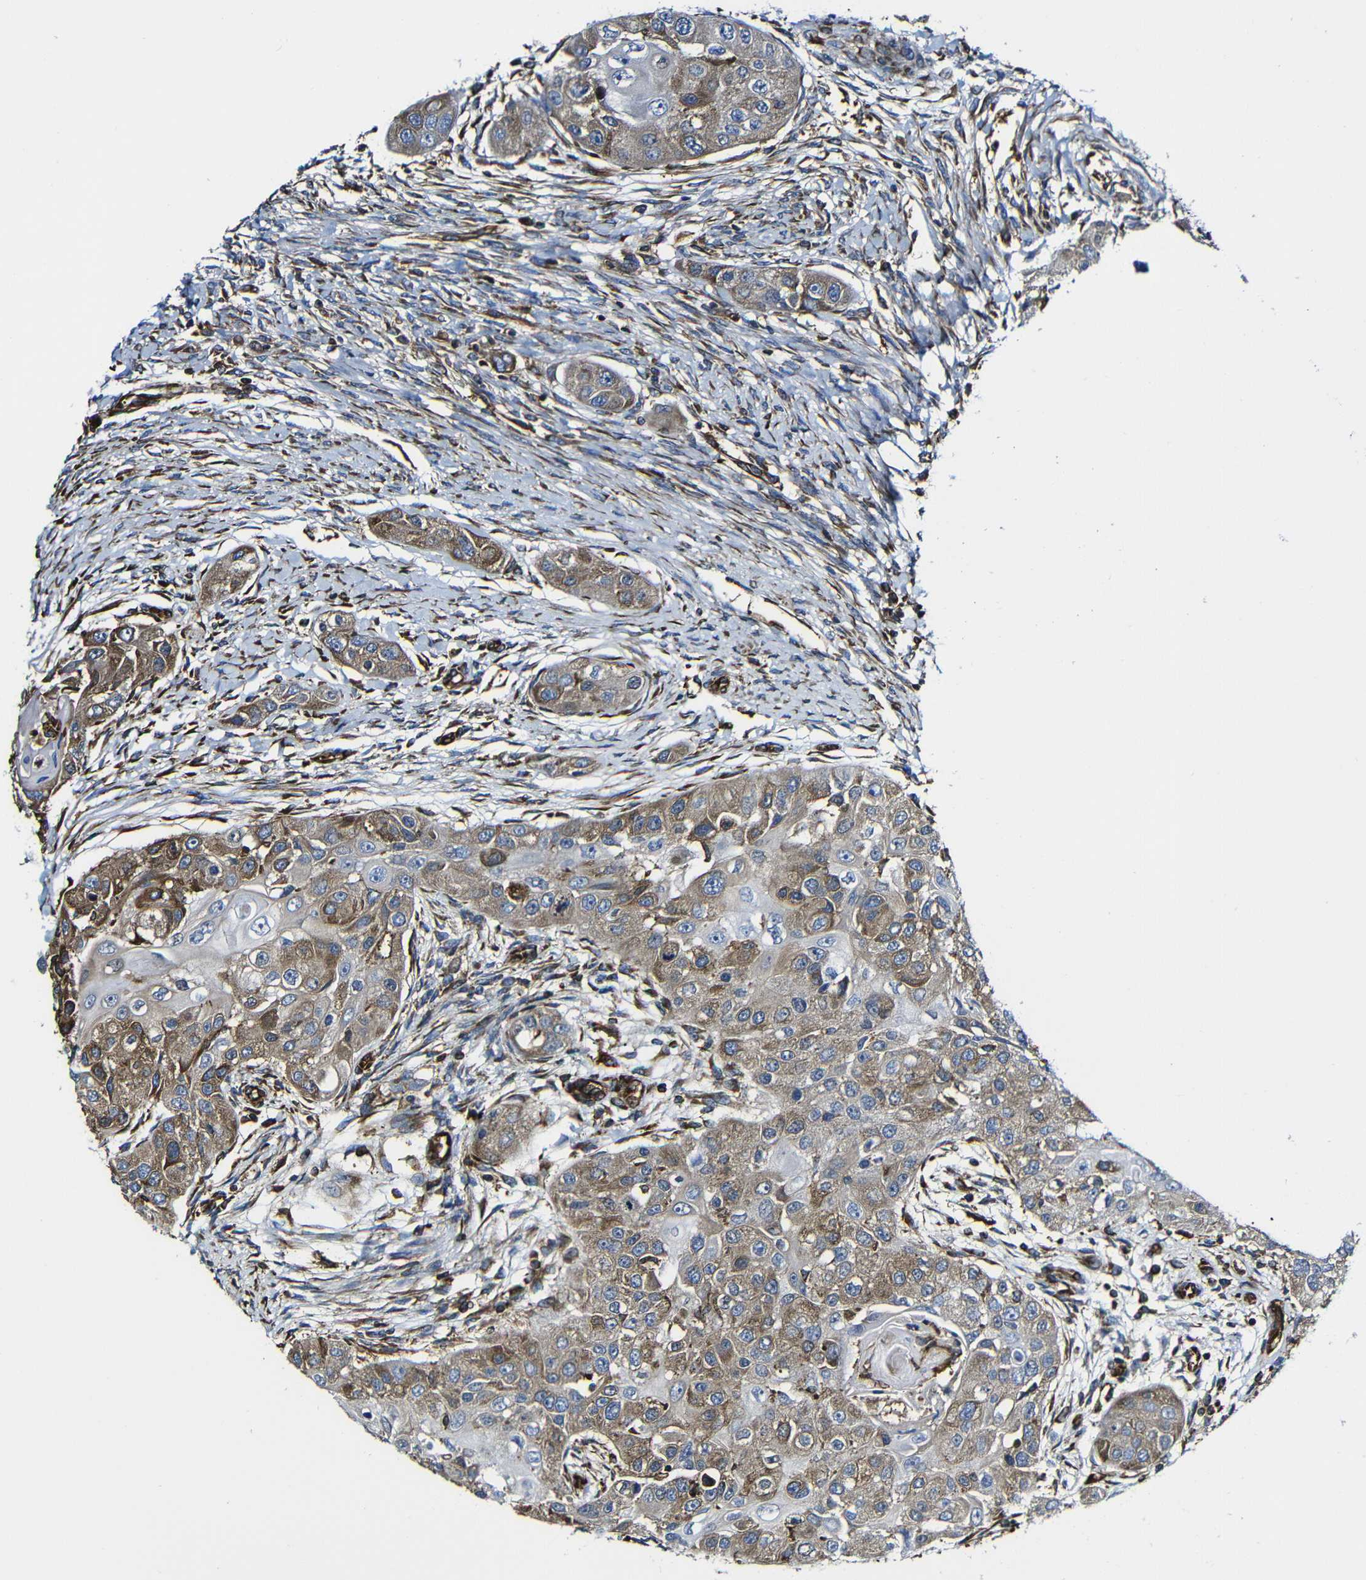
{"staining": {"intensity": "moderate", "quantity": ">75%", "location": "cytoplasmic/membranous"}, "tissue": "head and neck cancer", "cell_type": "Tumor cells", "image_type": "cancer", "snomed": [{"axis": "morphology", "description": "Normal tissue, NOS"}, {"axis": "morphology", "description": "Squamous cell carcinoma, NOS"}, {"axis": "topography", "description": "Skeletal muscle"}, {"axis": "topography", "description": "Head-Neck"}], "caption": "Immunohistochemical staining of human head and neck cancer reveals medium levels of moderate cytoplasmic/membranous positivity in about >75% of tumor cells.", "gene": "MSN", "patient": {"sex": "male", "age": 51}}